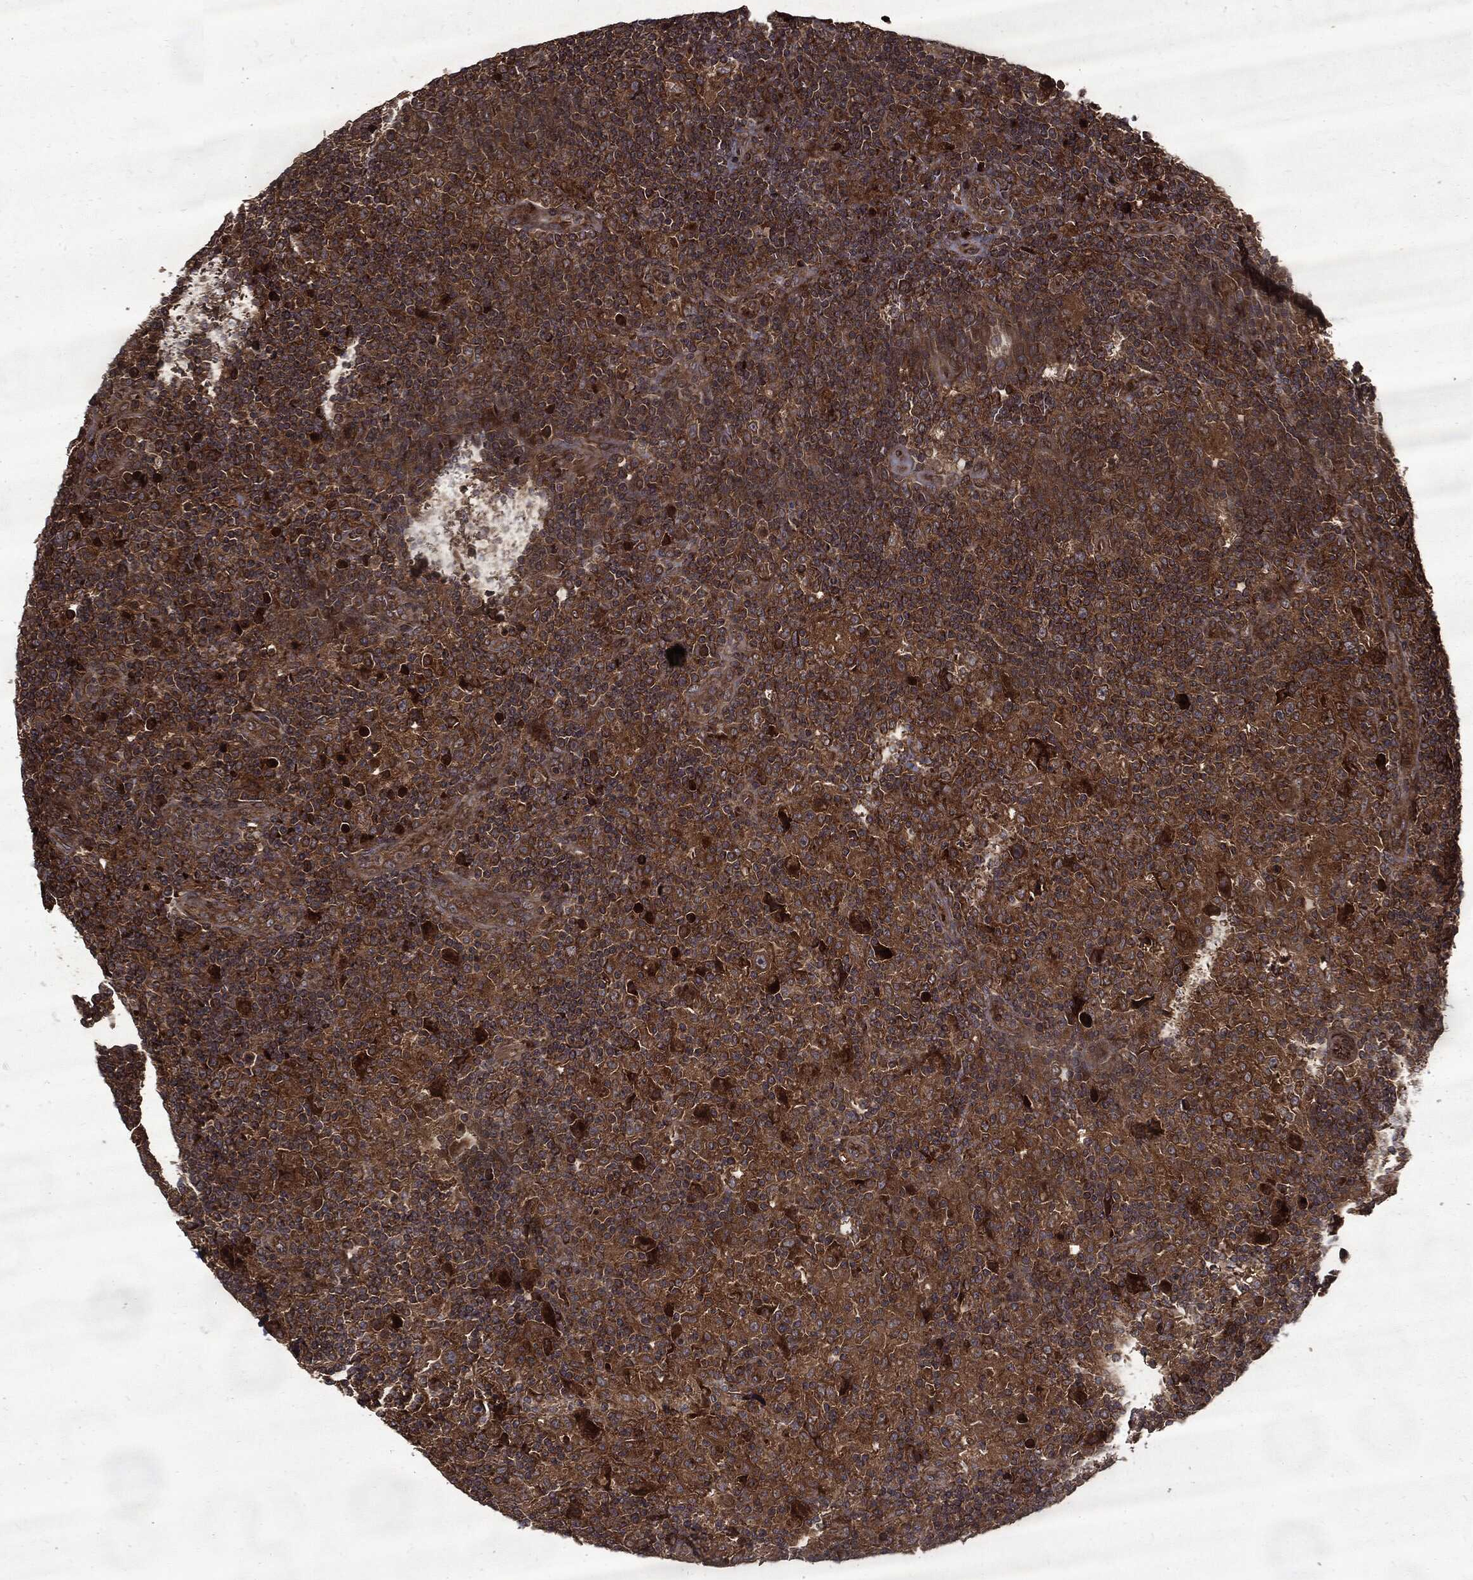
{"staining": {"intensity": "moderate", "quantity": ">75%", "location": "cytoplasmic/membranous"}, "tissue": "lymphoma", "cell_type": "Tumor cells", "image_type": "cancer", "snomed": [{"axis": "morphology", "description": "Hodgkin's disease, NOS"}, {"axis": "topography", "description": "Lymph node"}], "caption": "Protein expression analysis of human lymphoma reveals moderate cytoplasmic/membranous staining in approximately >75% of tumor cells.", "gene": "HTT", "patient": {"sex": "male", "age": 70}}